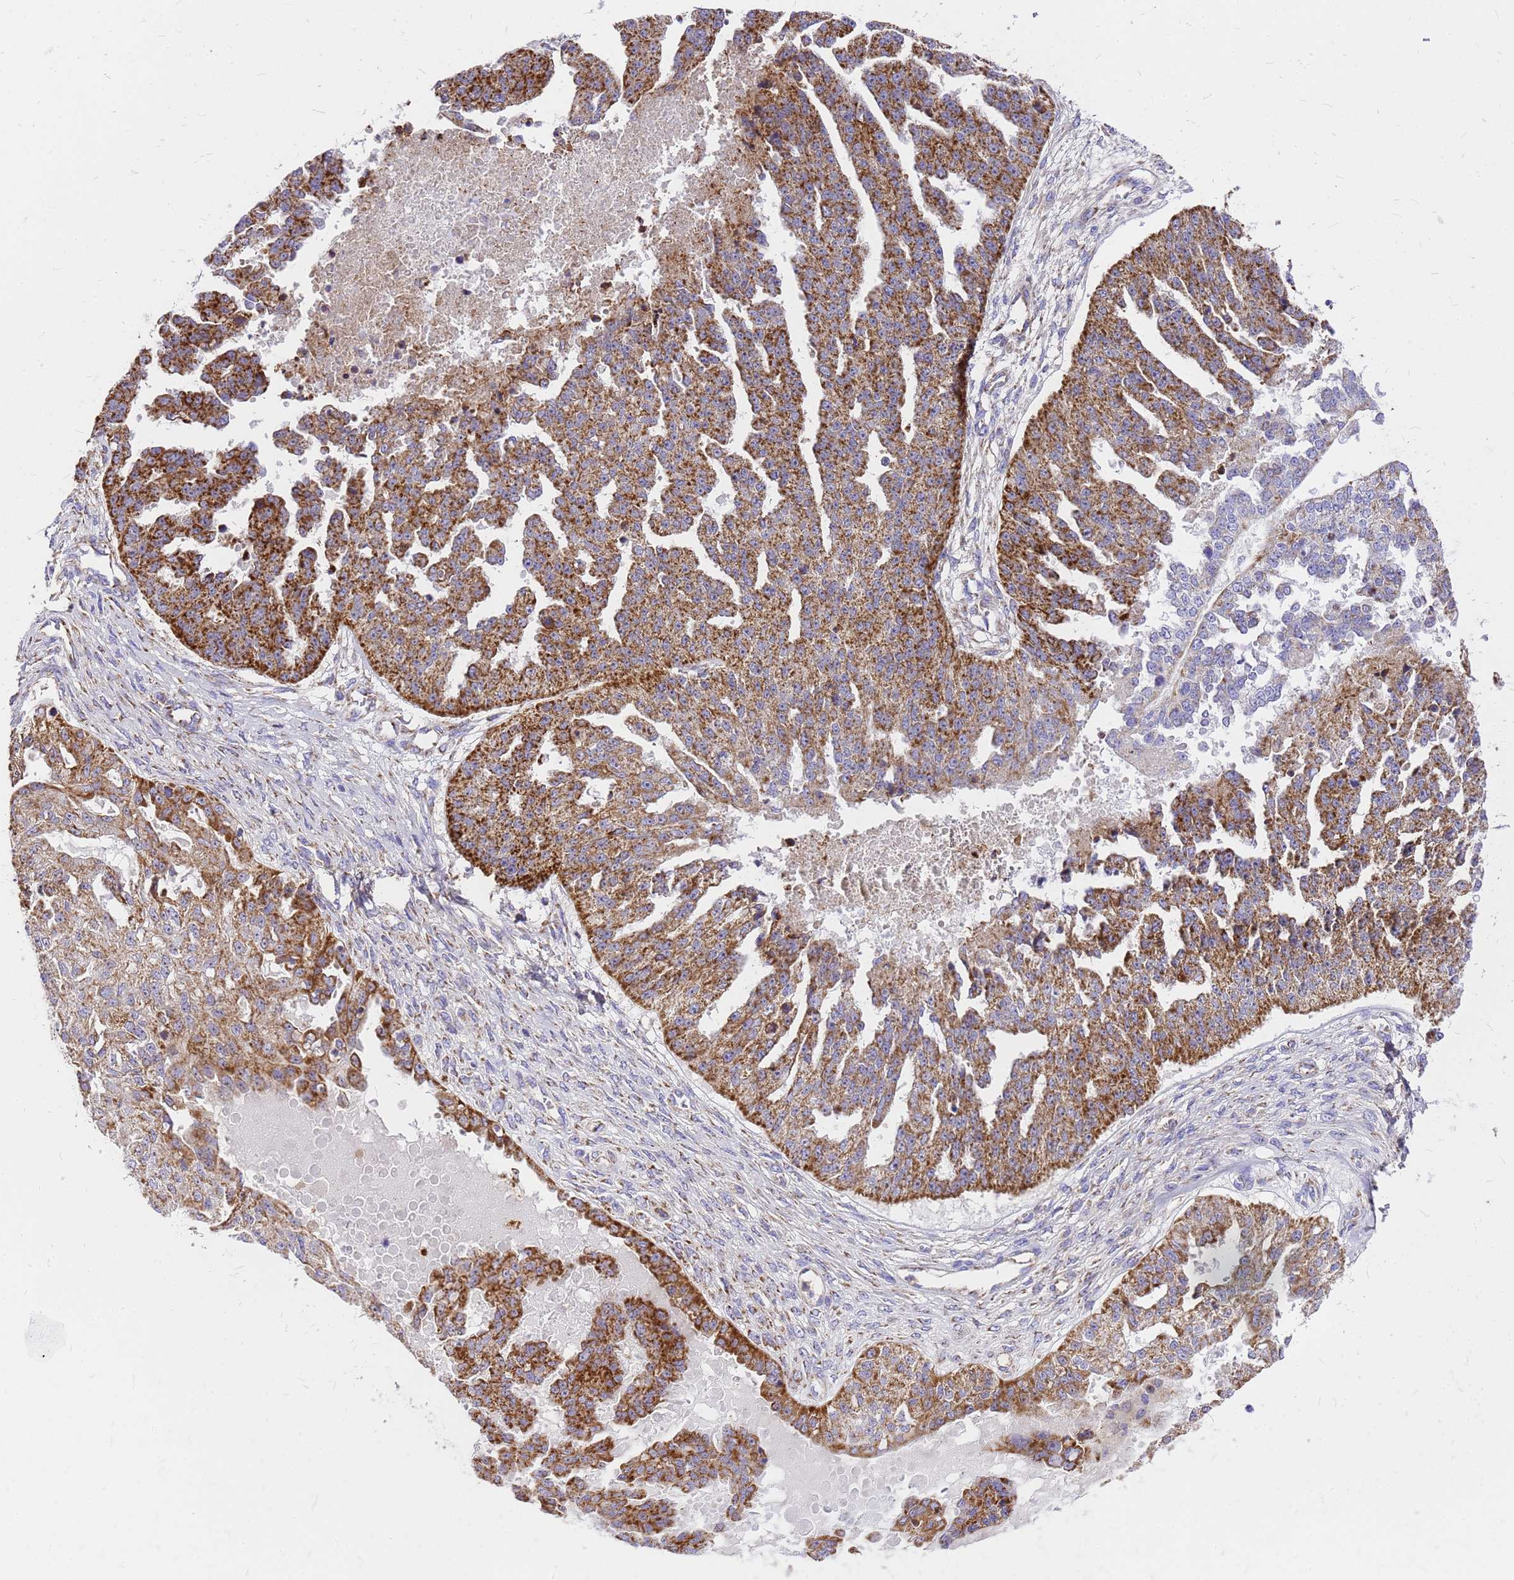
{"staining": {"intensity": "strong", "quantity": ">75%", "location": "cytoplasmic/membranous"}, "tissue": "ovarian cancer", "cell_type": "Tumor cells", "image_type": "cancer", "snomed": [{"axis": "morphology", "description": "Cystadenocarcinoma, serous, NOS"}, {"axis": "topography", "description": "Ovary"}], "caption": "An immunohistochemistry micrograph of neoplastic tissue is shown. Protein staining in brown labels strong cytoplasmic/membranous positivity in ovarian serous cystadenocarcinoma within tumor cells.", "gene": "MRPS26", "patient": {"sex": "female", "age": 58}}